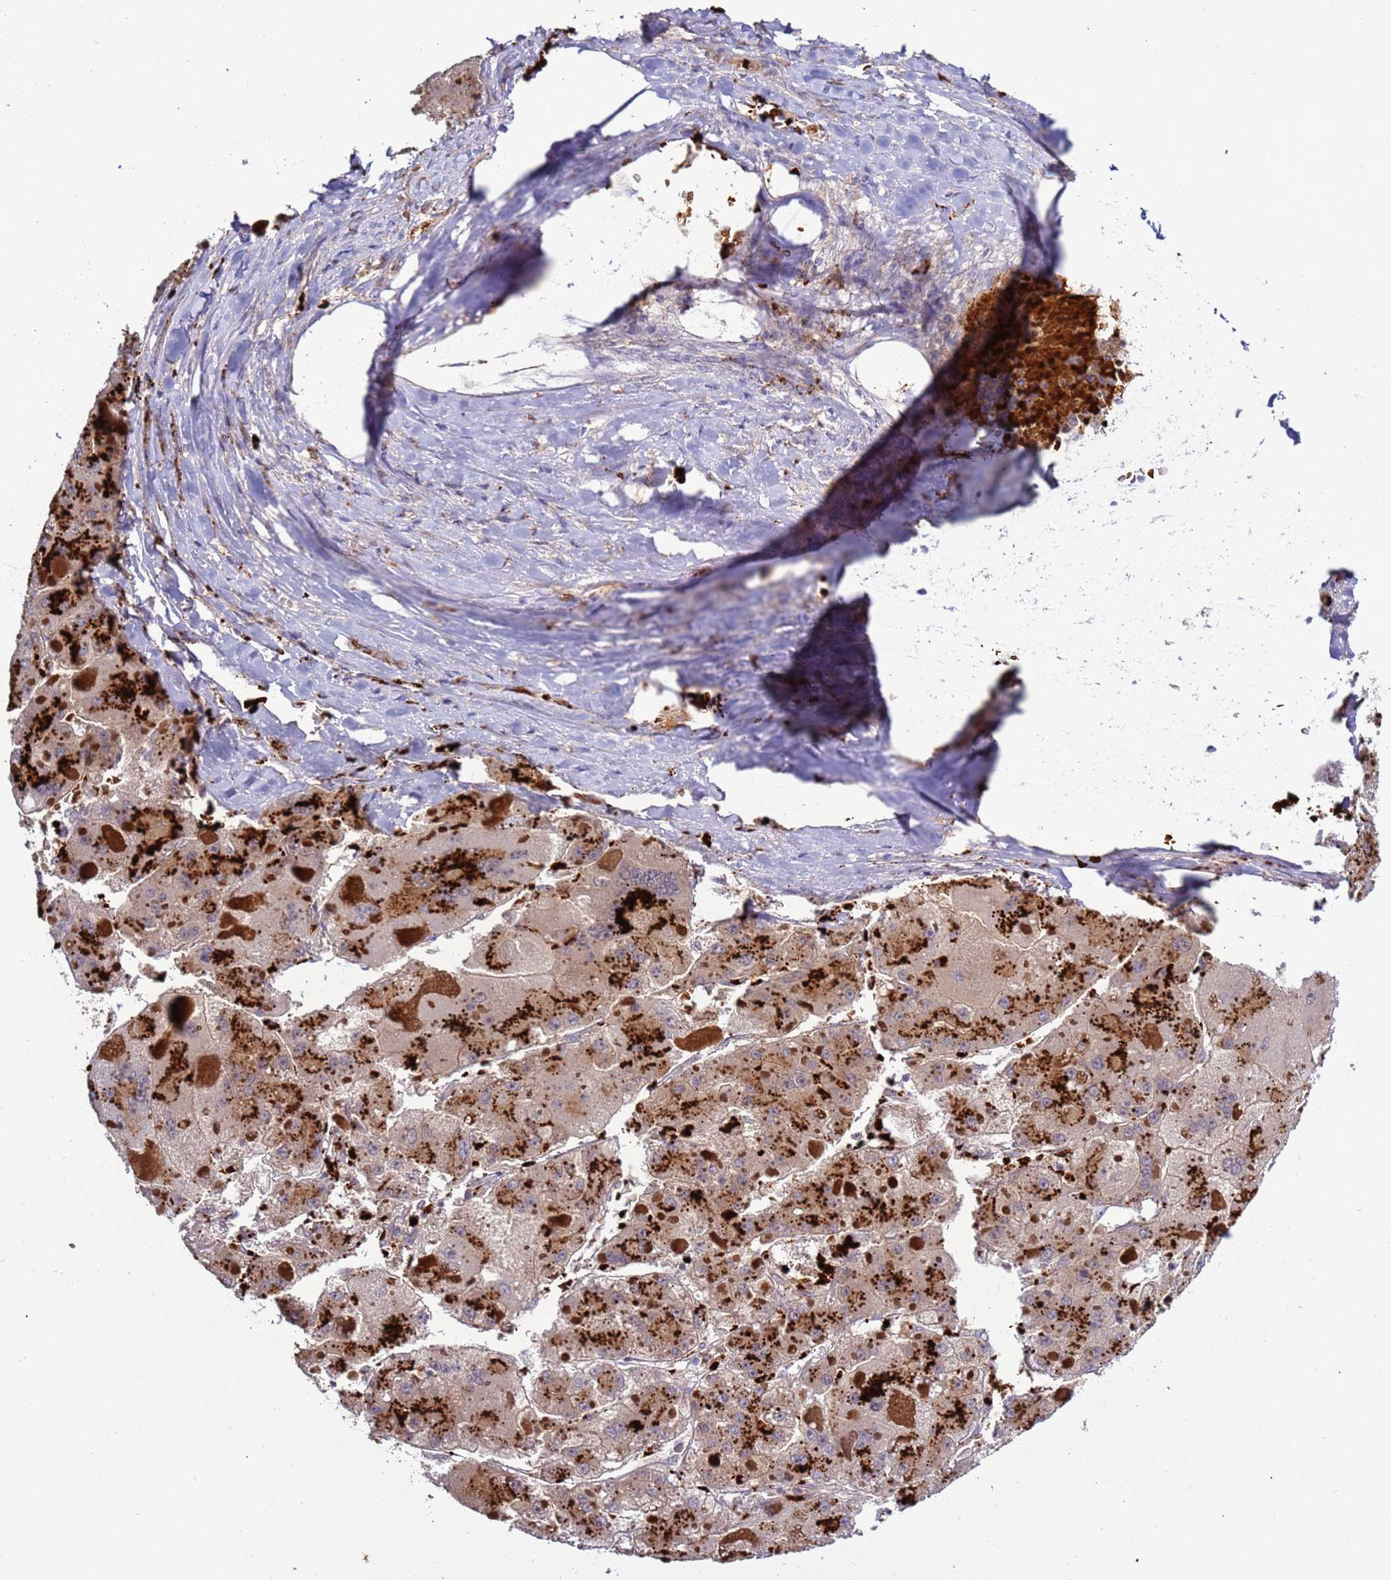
{"staining": {"intensity": "strong", "quantity": "25%-75%", "location": "cytoplasmic/membranous"}, "tissue": "liver cancer", "cell_type": "Tumor cells", "image_type": "cancer", "snomed": [{"axis": "morphology", "description": "Carcinoma, Hepatocellular, NOS"}, {"axis": "topography", "description": "Liver"}], "caption": "Immunohistochemical staining of human liver cancer (hepatocellular carcinoma) exhibits high levels of strong cytoplasmic/membranous staining in approximately 25%-75% of tumor cells.", "gene": "VPS36", "patient": {"sex": "female", "age": 73}}